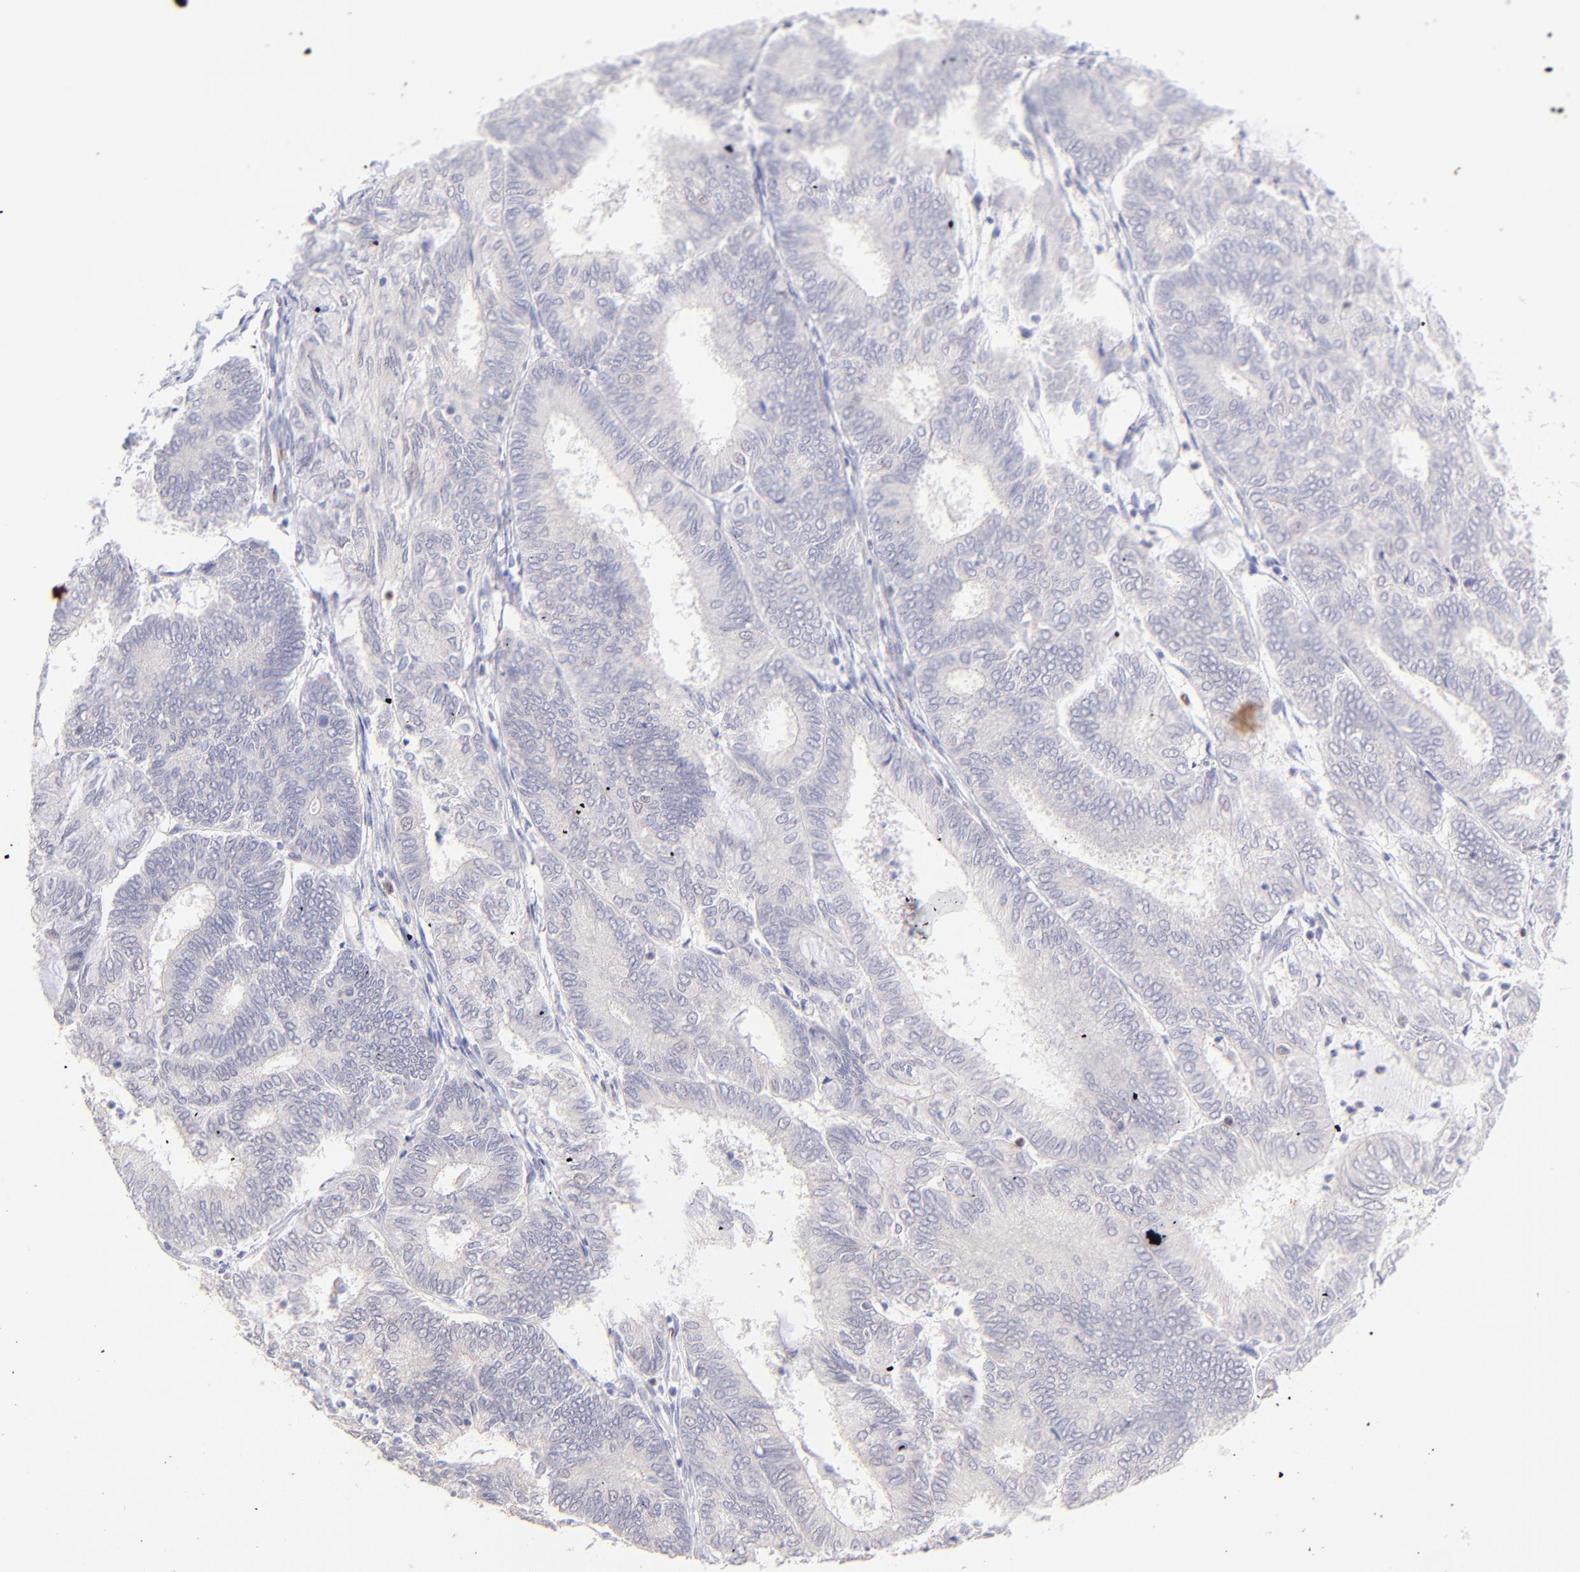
{"staining": {"intensity": "negative", "quantity": "none", "location": "none"}, "tissue": "endometrial cancer", "cell_type": "Tumor cells", "image_type": "cancer", "snomed": [{"axis": "morphology", "description": "Adenocarcinoma, NOS"}, {"axis": "topography", "description": "Endometrium"}], "caption": "DAB immunohistochemical staining of human endometrial cancer shows no significant staining in tumor cells. (Brightfield microscopy of DAB immunohistochemistry (IHC) at high magnification).", "gene": "KLF4", "patient": {"sex": "female", "age": 59}}